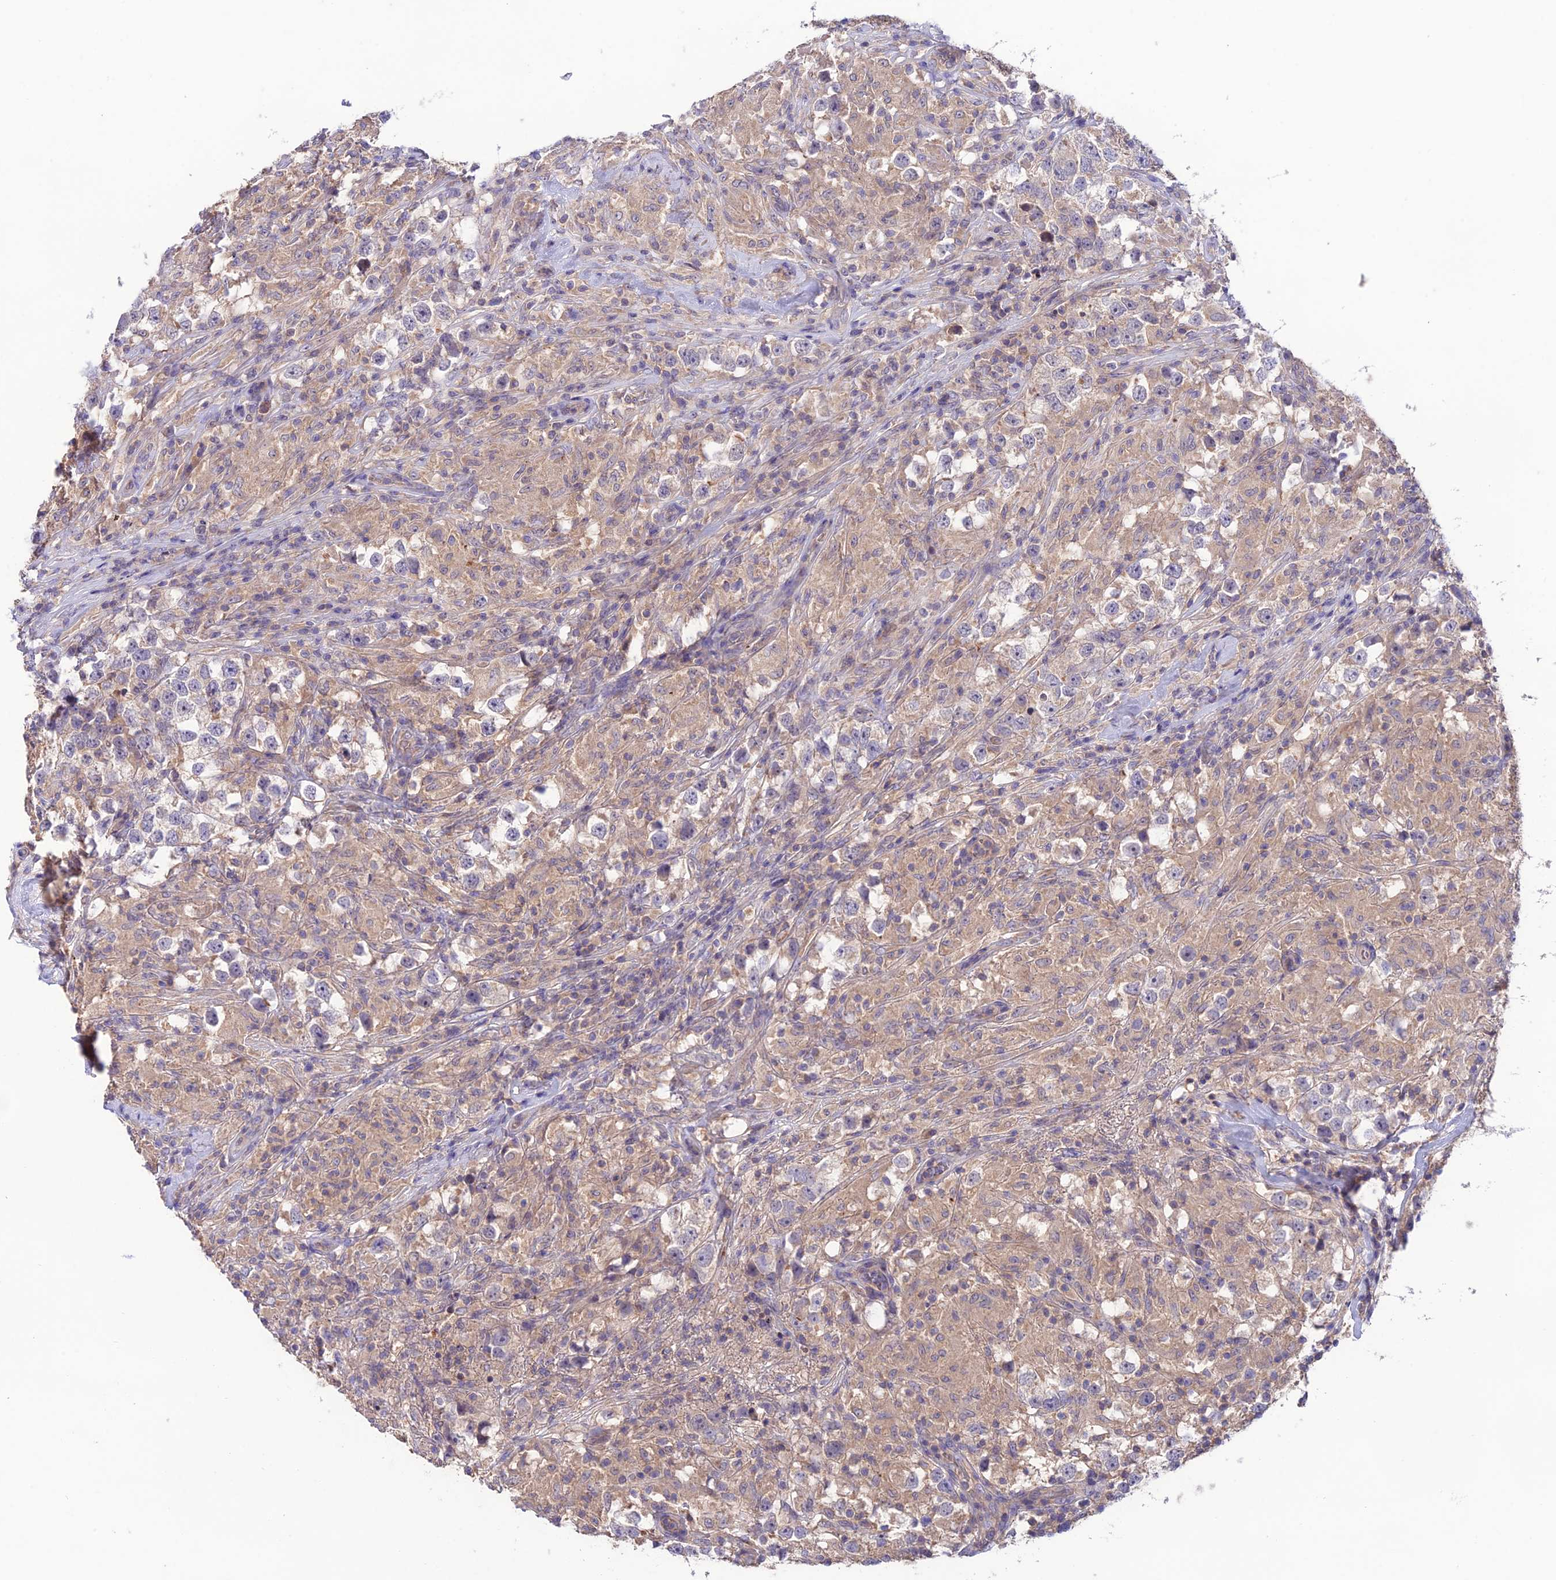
{"staining": {"intensity": "weak", "quantity": "25%-75%", "location": "cytoplasmic/membranous"}, "tissue": "testis cancer", "cell_type": "Tumor cells", "image_type": "cancer", "snomed": [{"axis": "morphology", "description": "Seminoma, NOS"}, {"axis": "topography", "description": "Testis"}], "caption": "Testis cancer was stained to show a protein in brown. There is low levels of weak cytoplasmic/membranous staining in approximately 25%-75% of tumor cells. (DAB IHC with brightfield microscopy, high magnification).", "gene": "BRME1", "patient": {"sex": "male", "age": 46}}